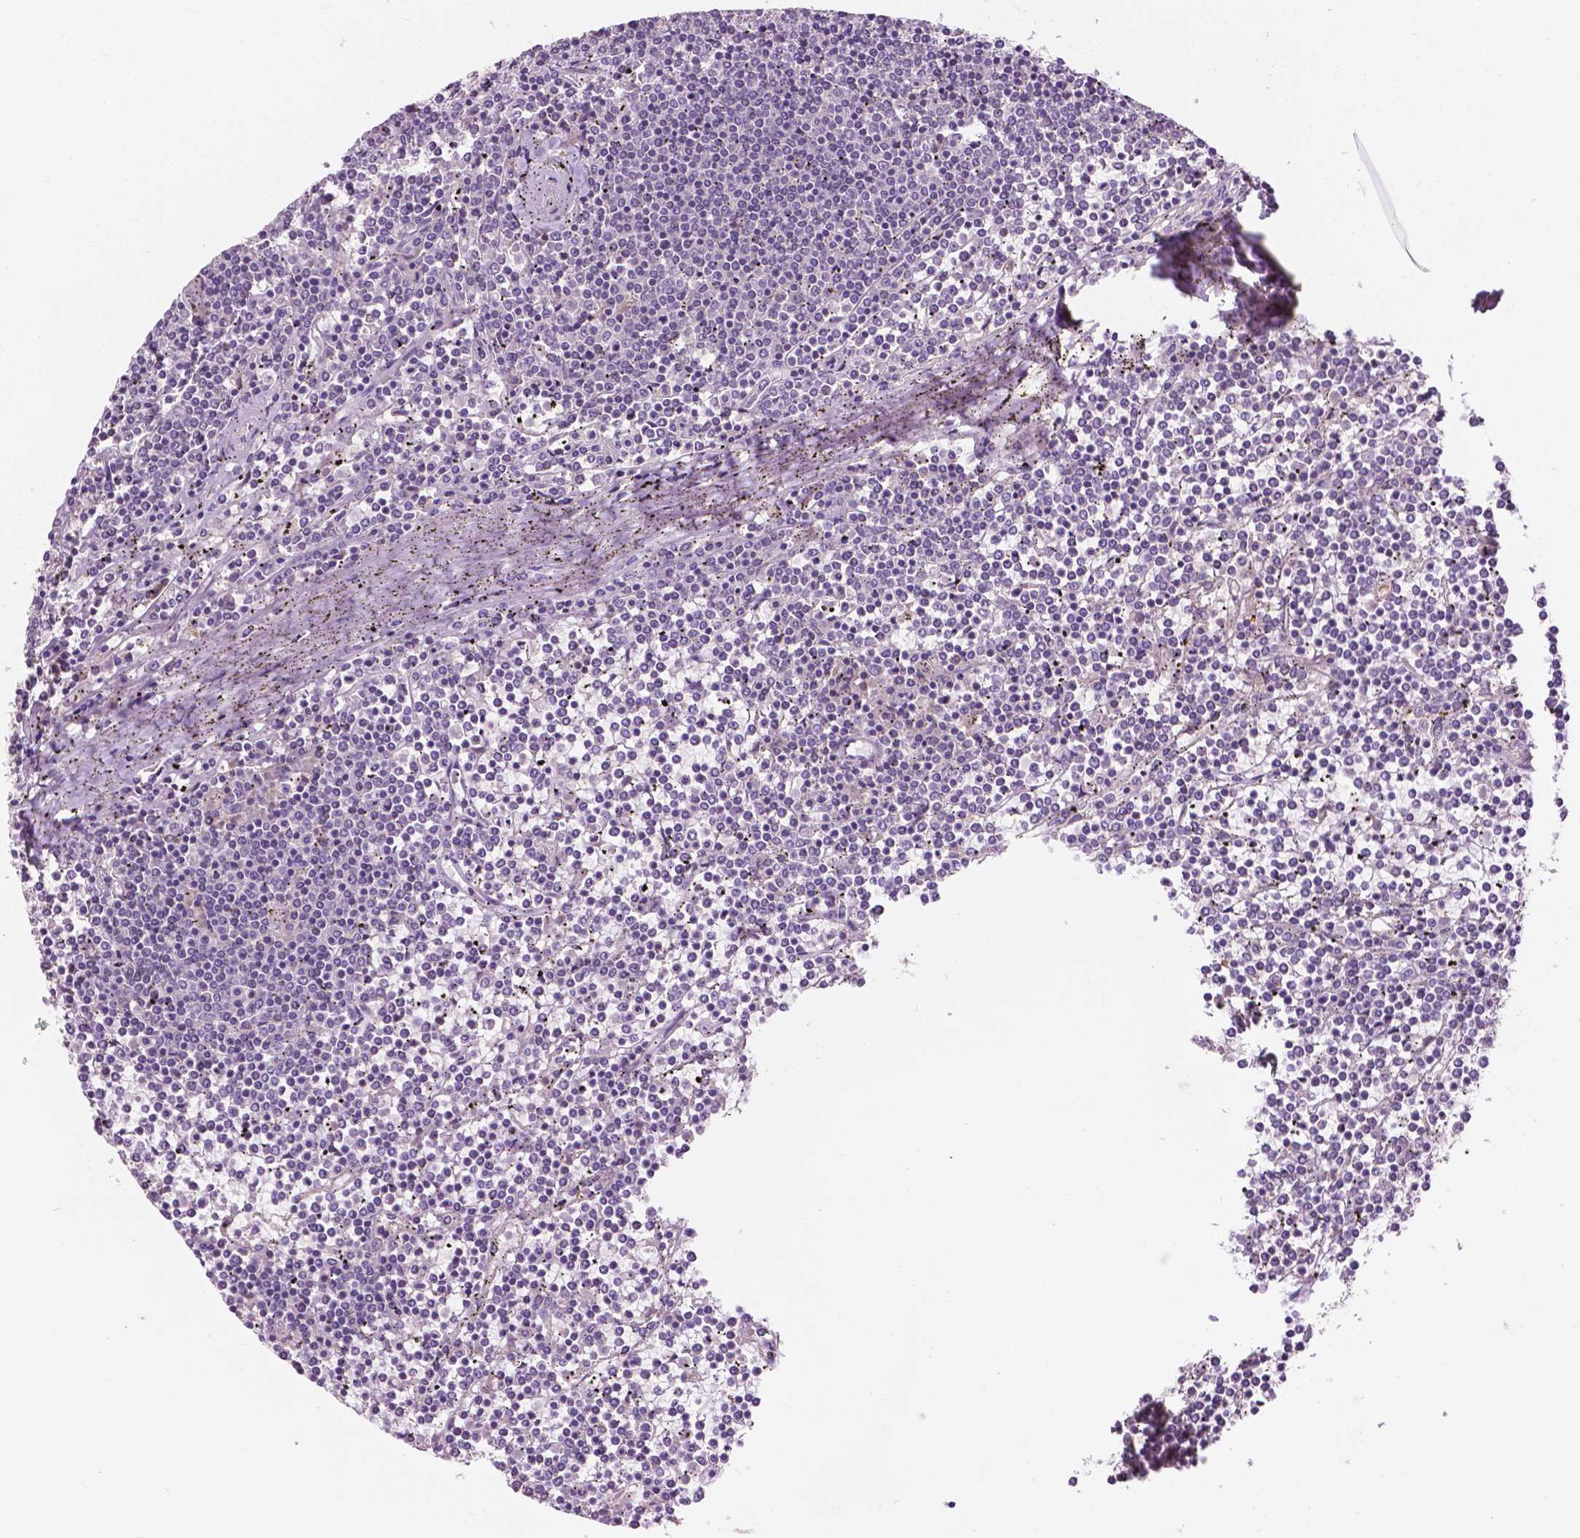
{"staining": {"intensity": "negative", "quantity": "none", "location": "none"}, "tissue": "lymphoma", "cell_type": "Tumor cells", "image_type": "cancer", "snomed": [{"axis": "morphology", "description": "Malignant lymphoma, non-Hodgkin's type, Low grade"}, {"axis": "topography", "description": "Spleen"}], "caption": "This is a micrograph of IHC staining of lymphoma, which shows no staining in tumor cells.", "gene": "TM6SF2", "patient": {"sex": "female", "age": 19}}